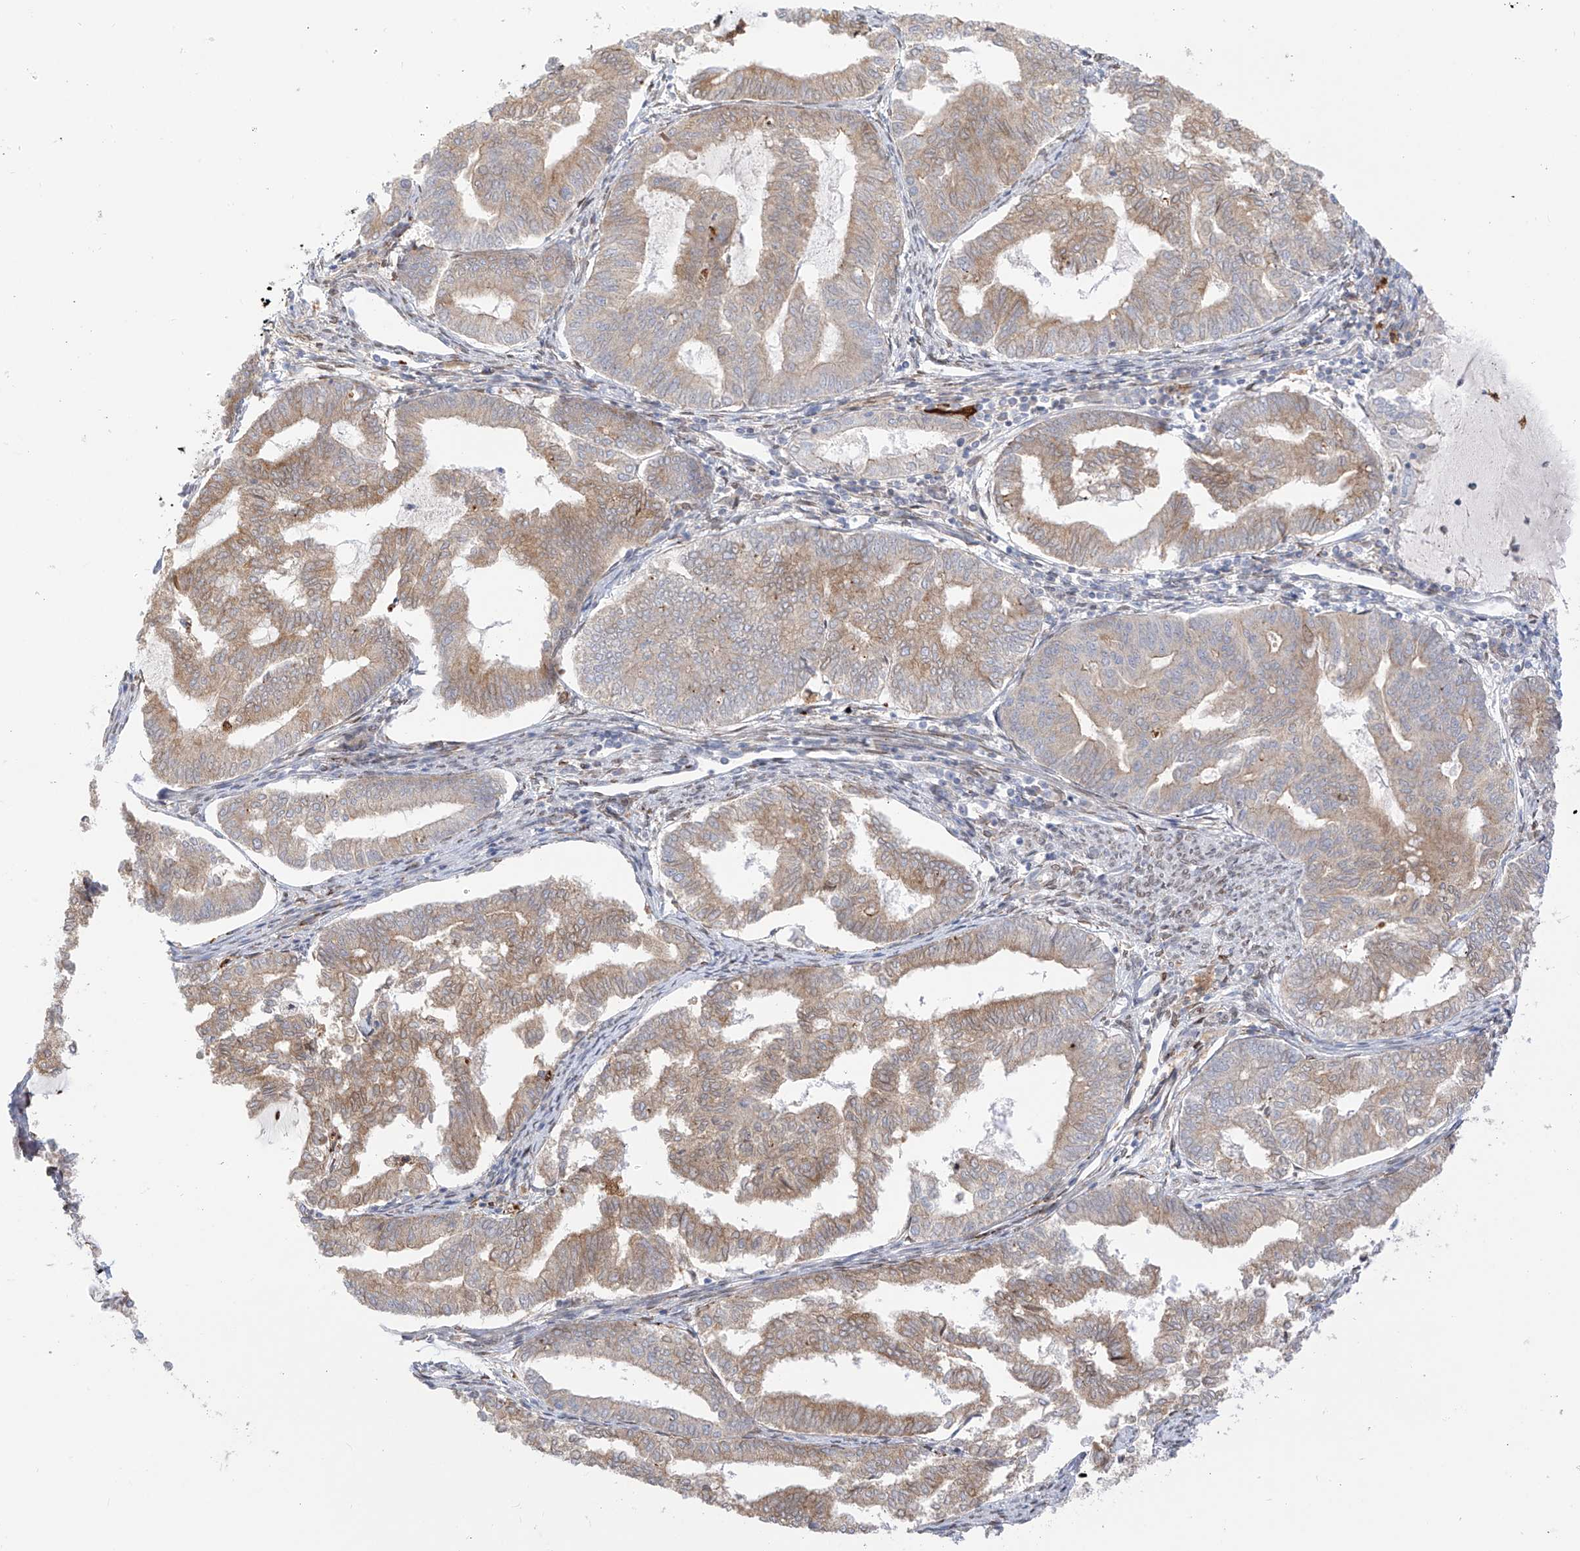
{"staining": {"intensity": "moderate", "quantity": ">75%", "location": "cytoplasmic/membranous"}, "tissue": "endometrial cancer", "cell_type": "Tumor cells", "image_type": "cancer", "snomed": [{"axis": "morphology", "description": "Adenocarcinoma, NOS"}, {"axis": "topography", "description": "Endometrium"}], "caption": "DAB immunohistochemical staining of endometrial adenocarcinoma demonstrates moderate cytoplasmic/membranous protein staining in approximately >75% of tumor cells. (DAB (3,3'-diaminobenzidine) IHC with brightfield microscopy, high magnification).", "gene": "PCYOX1", "patient": {"sex": "female", "age": 79}}